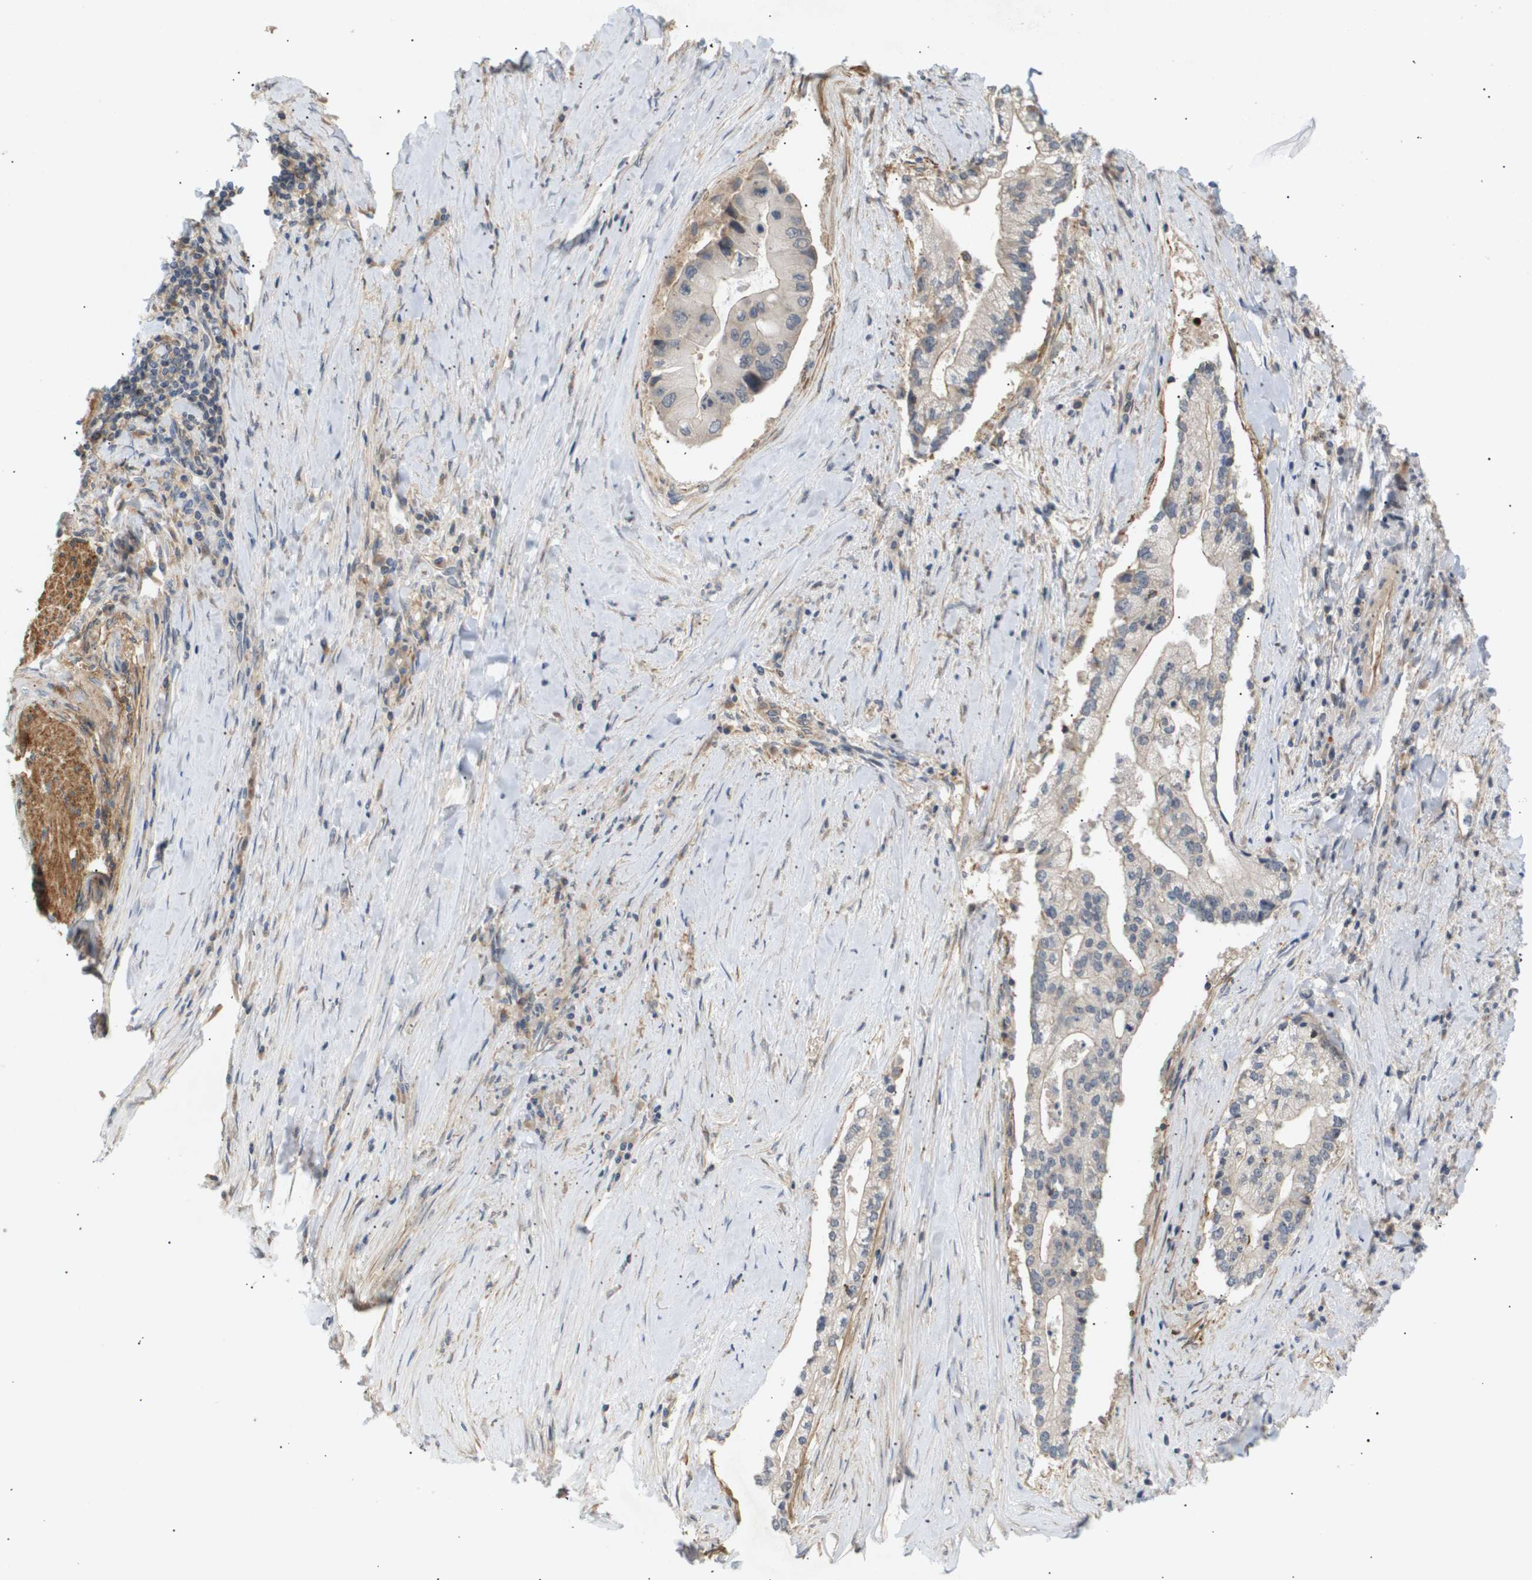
{"staining": {"intensity": "negative", "quantity": "none", "location": "none"}, "tissue": "liver cancer", "cell_type": "Tumor cells", "image_type": "cancer", "snomed": [{"axis": "morphology", "description": "Cholangiocarcinoma"}, {"axis": "topography", "description": "Liver"}], "caption": "High magnification brightfield microscopy of liver cholangiocarcinoma stained with DAB (3,3'-diaminobenzidine) (brown) and counterstained with hematoxylin (blue): tumor cells show no significant staining.", "gene": "CORO2B", "patient": {"sex": "male", "age": 50}}